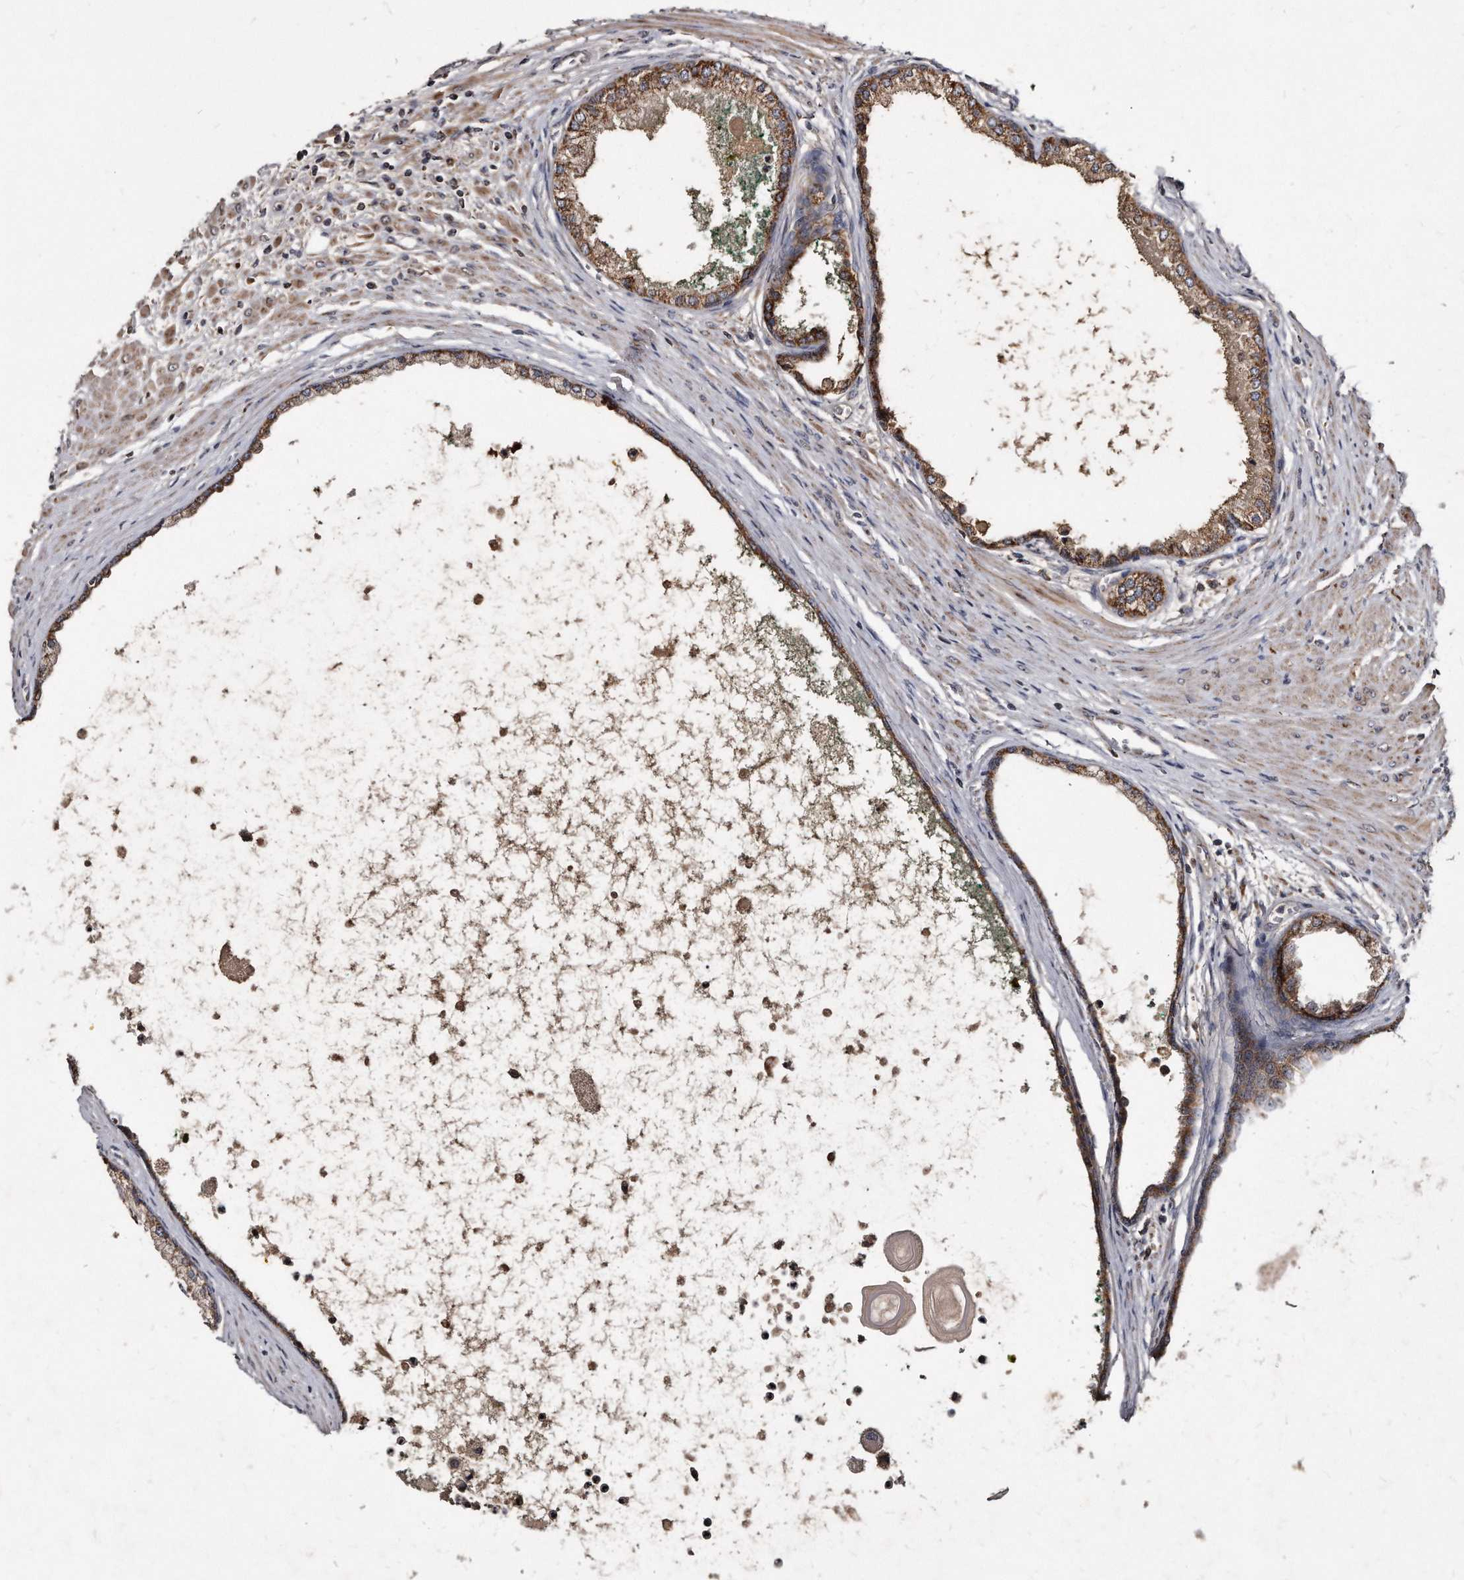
{"staining": {"intensity": "moderate", "quantity": ">75%", "location": "cytoplasmic/membranous"}, "tissue": "prostate cancer", "cell_type": "Tumor cells", "image_type": "cancer", "snomed": [{"axis": "morphology", "description": "Normal tissue, NOS"}, {"axis": "morphology", "description": "Adenocarcinoma, Low grade"}, {"axis": "topography", "description": "Prostate"}, {"axis": "topography", "description": "Peripheral nerve tissue"}], "caption": "Prostate cancer (low-grade adenocarcinoma) stained for a protein shows moderate cytoplasmic/membranous positivity in tumor cells.", "gene": "FAM136A", "patient": {"sex": "male", "age": 71}}